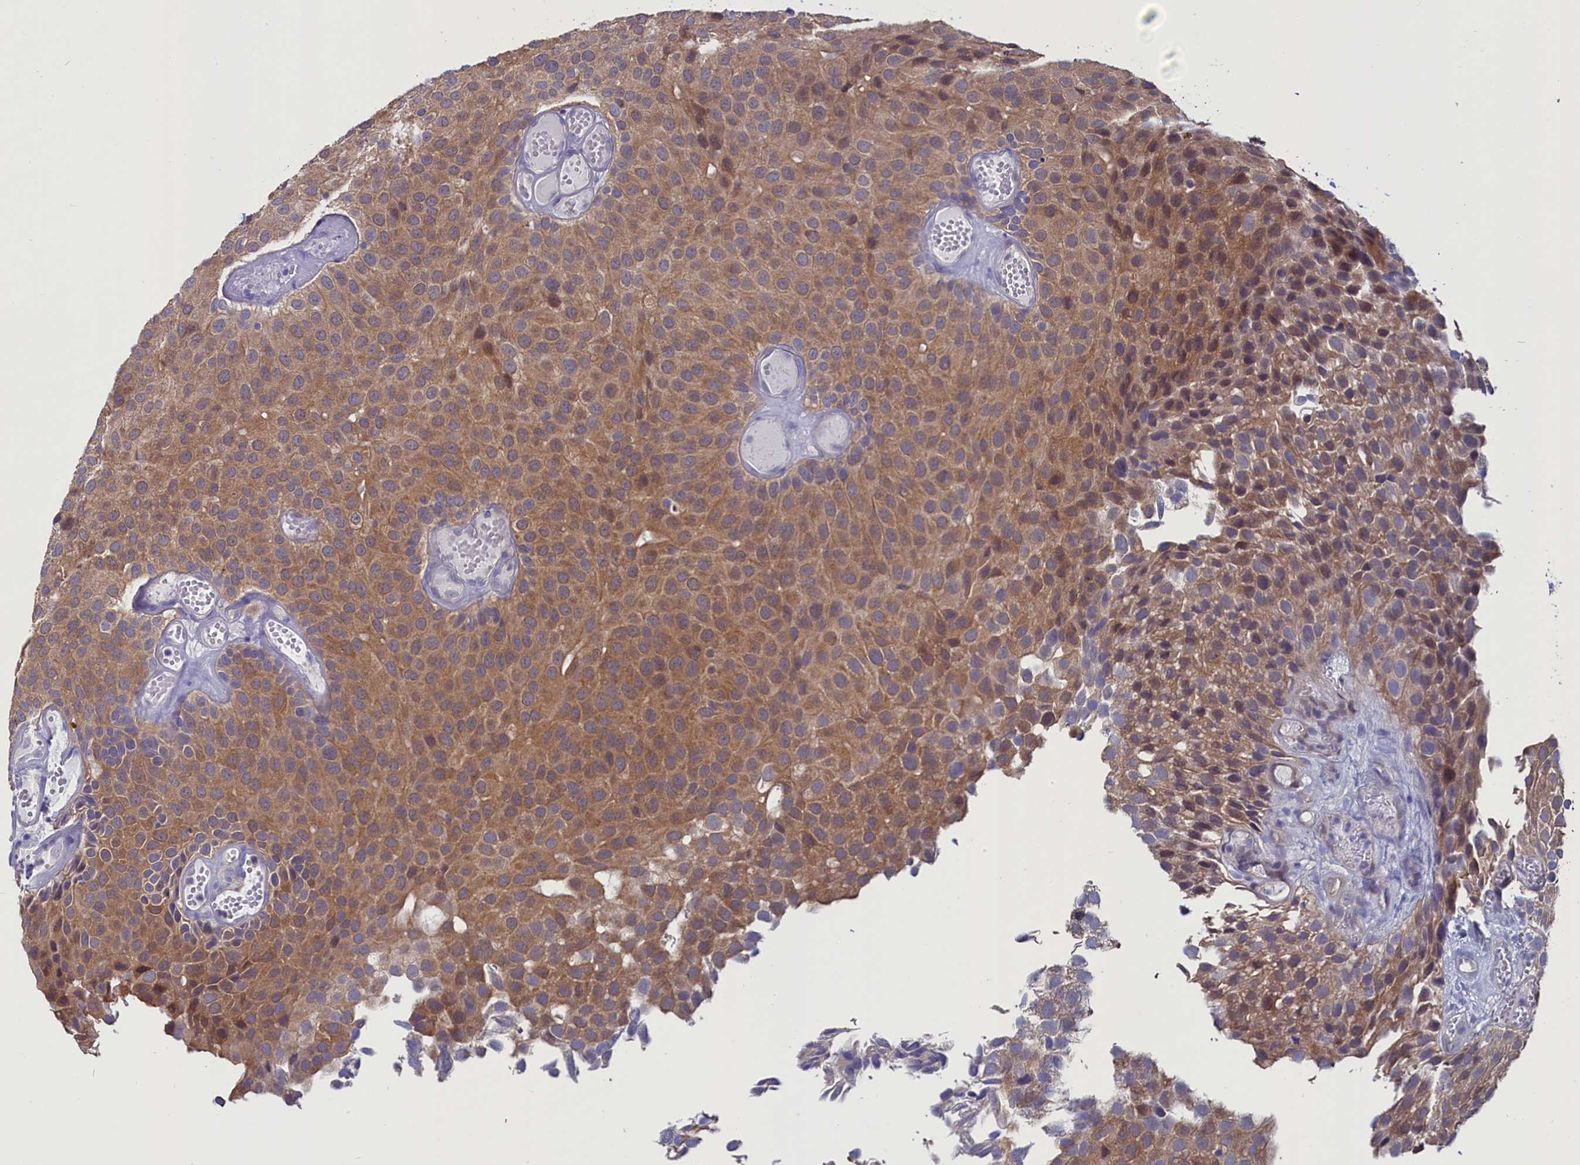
{"staining": {"intensity": "moderate", "quantity": ">75%", "location": "cytoplasmic/membranous"}, "tissue": "urothelial cancer", "cell_type": "Tumor cells", "image_type": "cancer", "snomed": [{"axis": "morphology", "description": "Urothelial carcinoma, Low grade"}, {"axis": "topography", "description": "Urinary bladder"}], "caption": "This is an image of IHC staining of urothelial cancer, which shows moderate positivity in the cytoplasmic/membranous of tumor cells.", "gene": "CIAPIN1", "patient": {"sex": "male", "age": 89}}